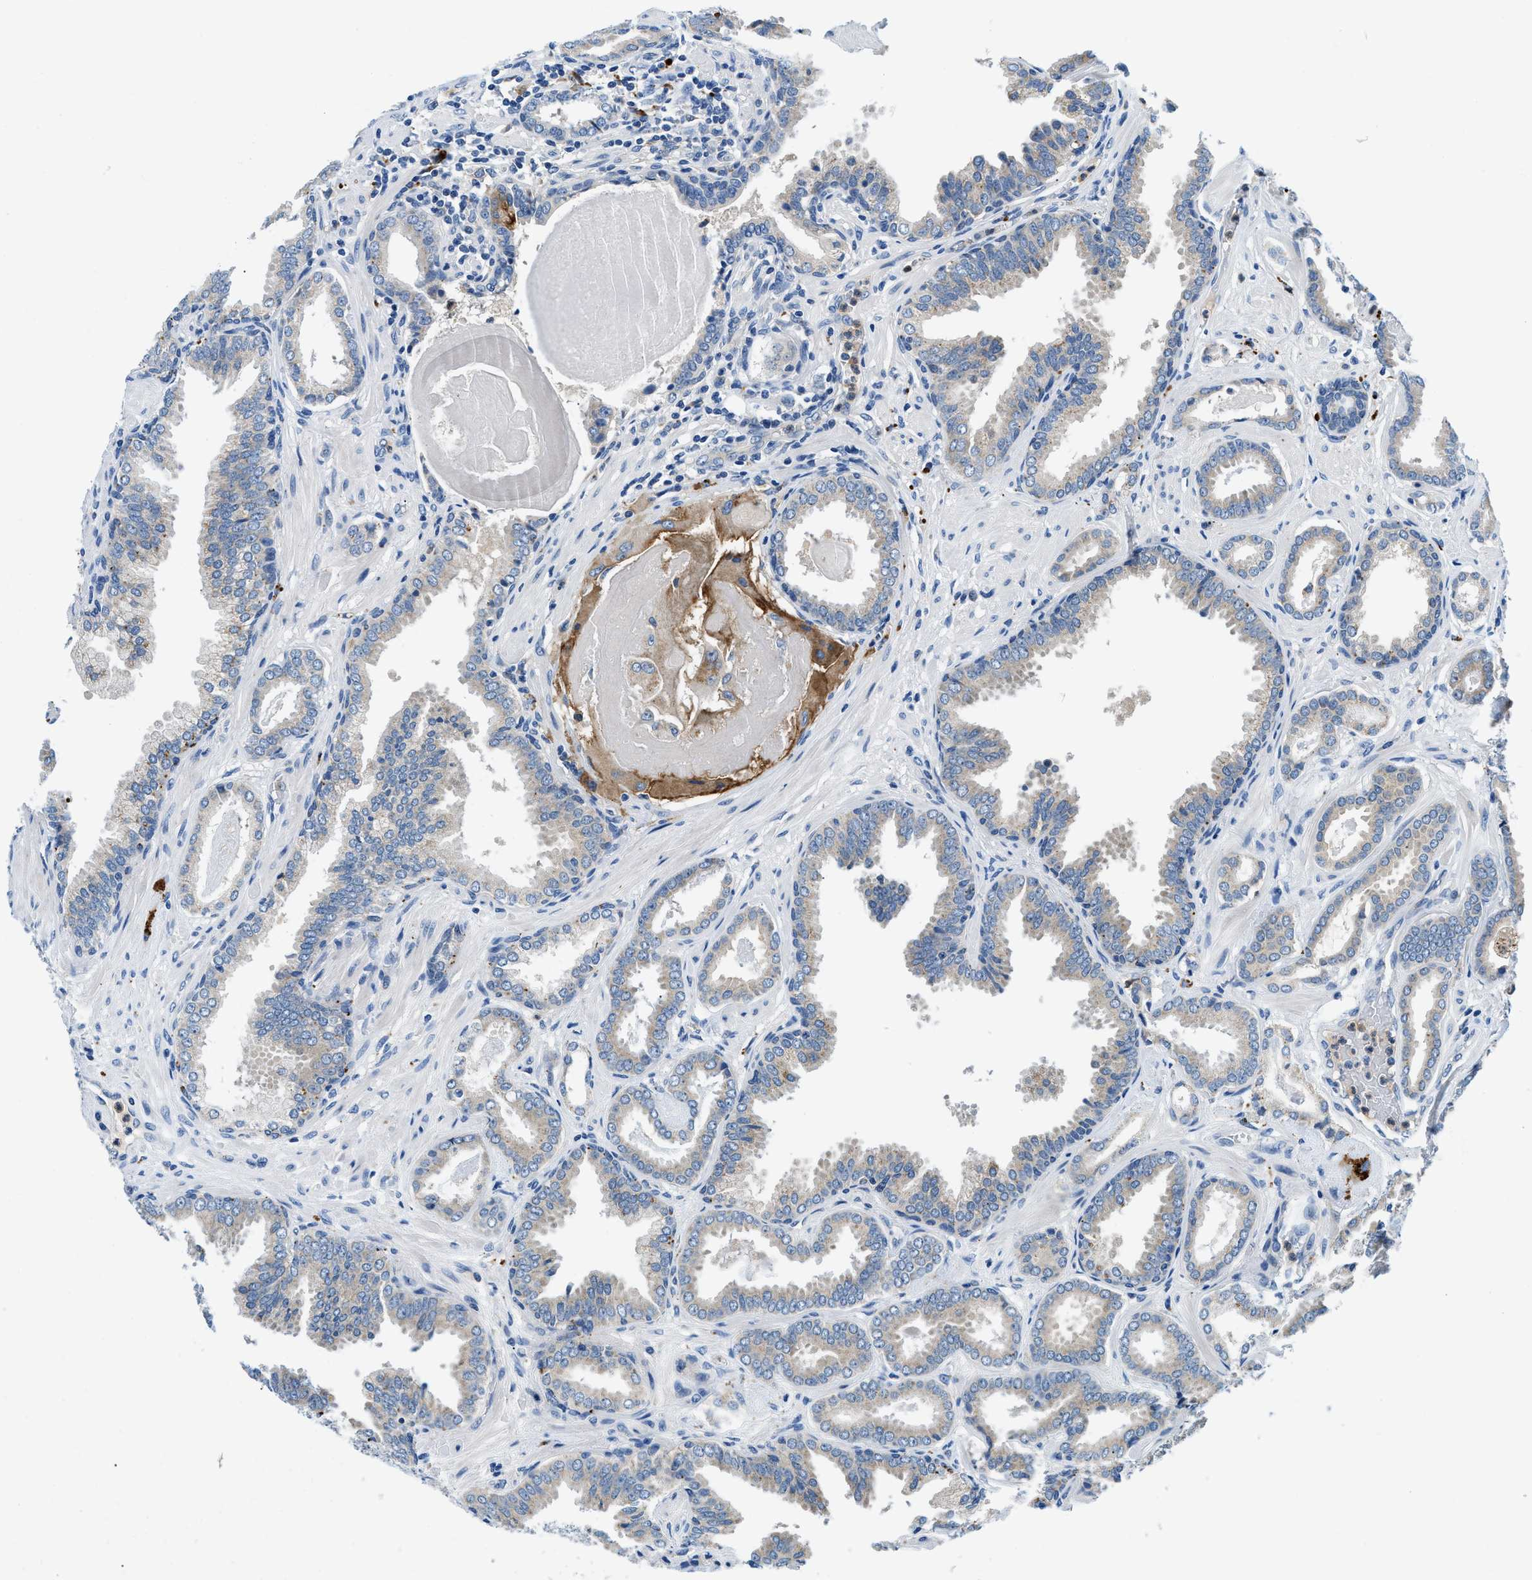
{"staining": {"intensity": "negative", "quantity": "none", "location": "none"}, "tissue": "prostate cancer", "cell_type": "Tumor cells", "image_type": "cancer", "snomed": [{"axis": "morphology", "description": "Adenocarcinoma, Low grade"}, {"axis": "topography", "description": "Prostate"}], "caption": "Immunohistochemistry image of neoplastic tissue: low-grade adenocarcinoma (prostate) stained with DAB demonstrates no significant protein staining in tumor cells.", "gene": "ADGRE3", "patient": {"sex": "male", "age": 53}}